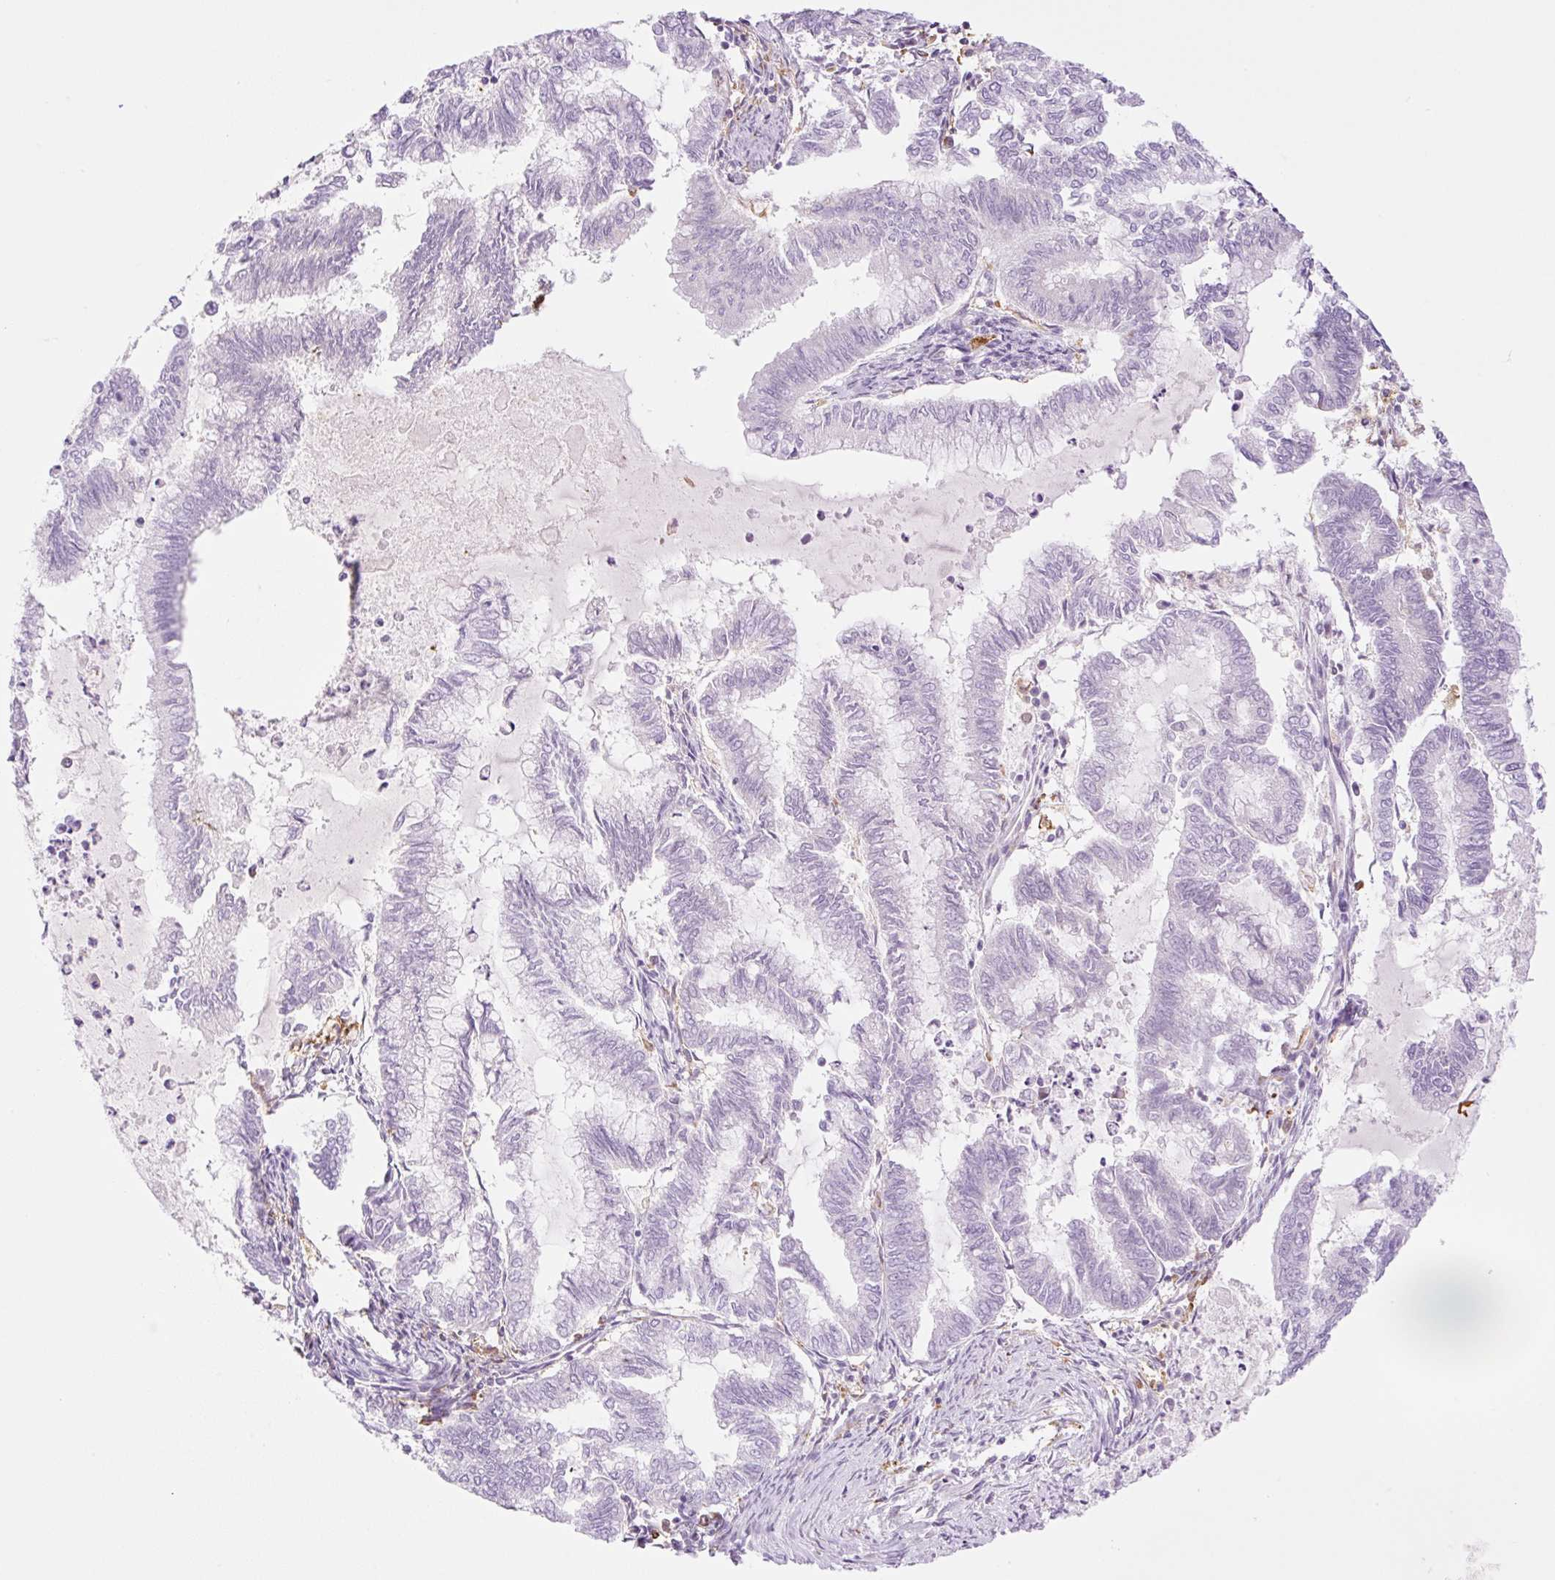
{"staining": {"intensity": "negative", "quantity": "none", "location": "none"}, "tissue": "endometrial cancer", "cell_type": "Tumor cells", "image_type": "cancer", "snomed": [{"axis": "morphology", "description": "Adenocarcinoma, NOS"}, {"axis": "topography", "description": "Endometrium"}], "caption": "IHC image of endometrial adenocarcinoma stained for a protein (brown), which exhibits no expression in tumor cells.", "gene": "PALM3", "patient": {"sex": "female", "age": 79}}